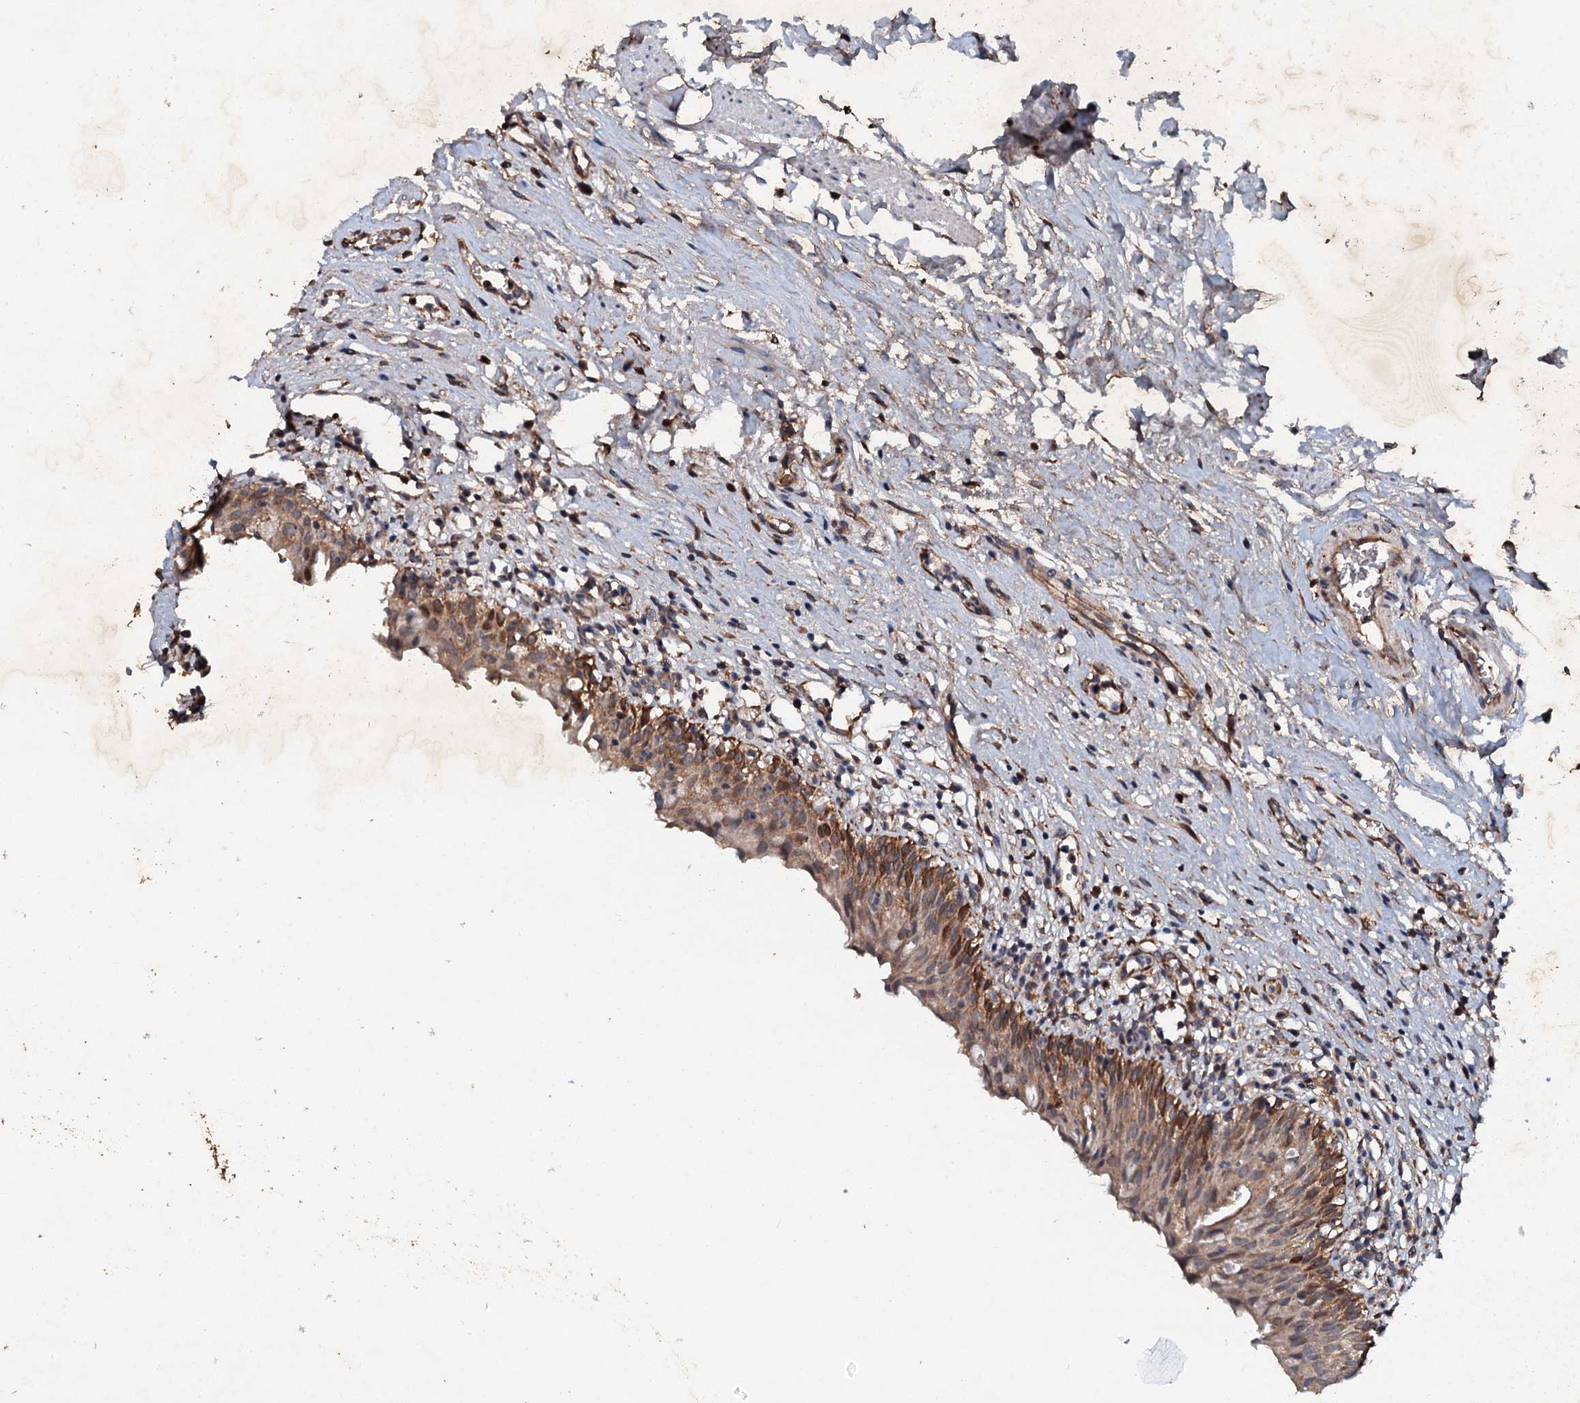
{"staining": {"intensity": "moderate", "quantity": ">75%", "location": "cytoplasmic/membranous"}, "tissue": "urinary bladder", "cell_type": "Urothelial cells", "image_type": "normal", "snomed": [{"axis": "morphology", "description": "Normal tissue, NOS"}, {"axis": "morphology", "description": "Inflammation, NOS"}, {"axis": "topography", "description": "Urinary bladder"}], "caption": "Immunohistochemical staining of normal human urinary bladder displays moderate cytoplasmic/membranous protein expression in approximately >75% of urothelial cells.", "gene": "ADAMTS10", "patient": {"sex": "male", "age": 63}}